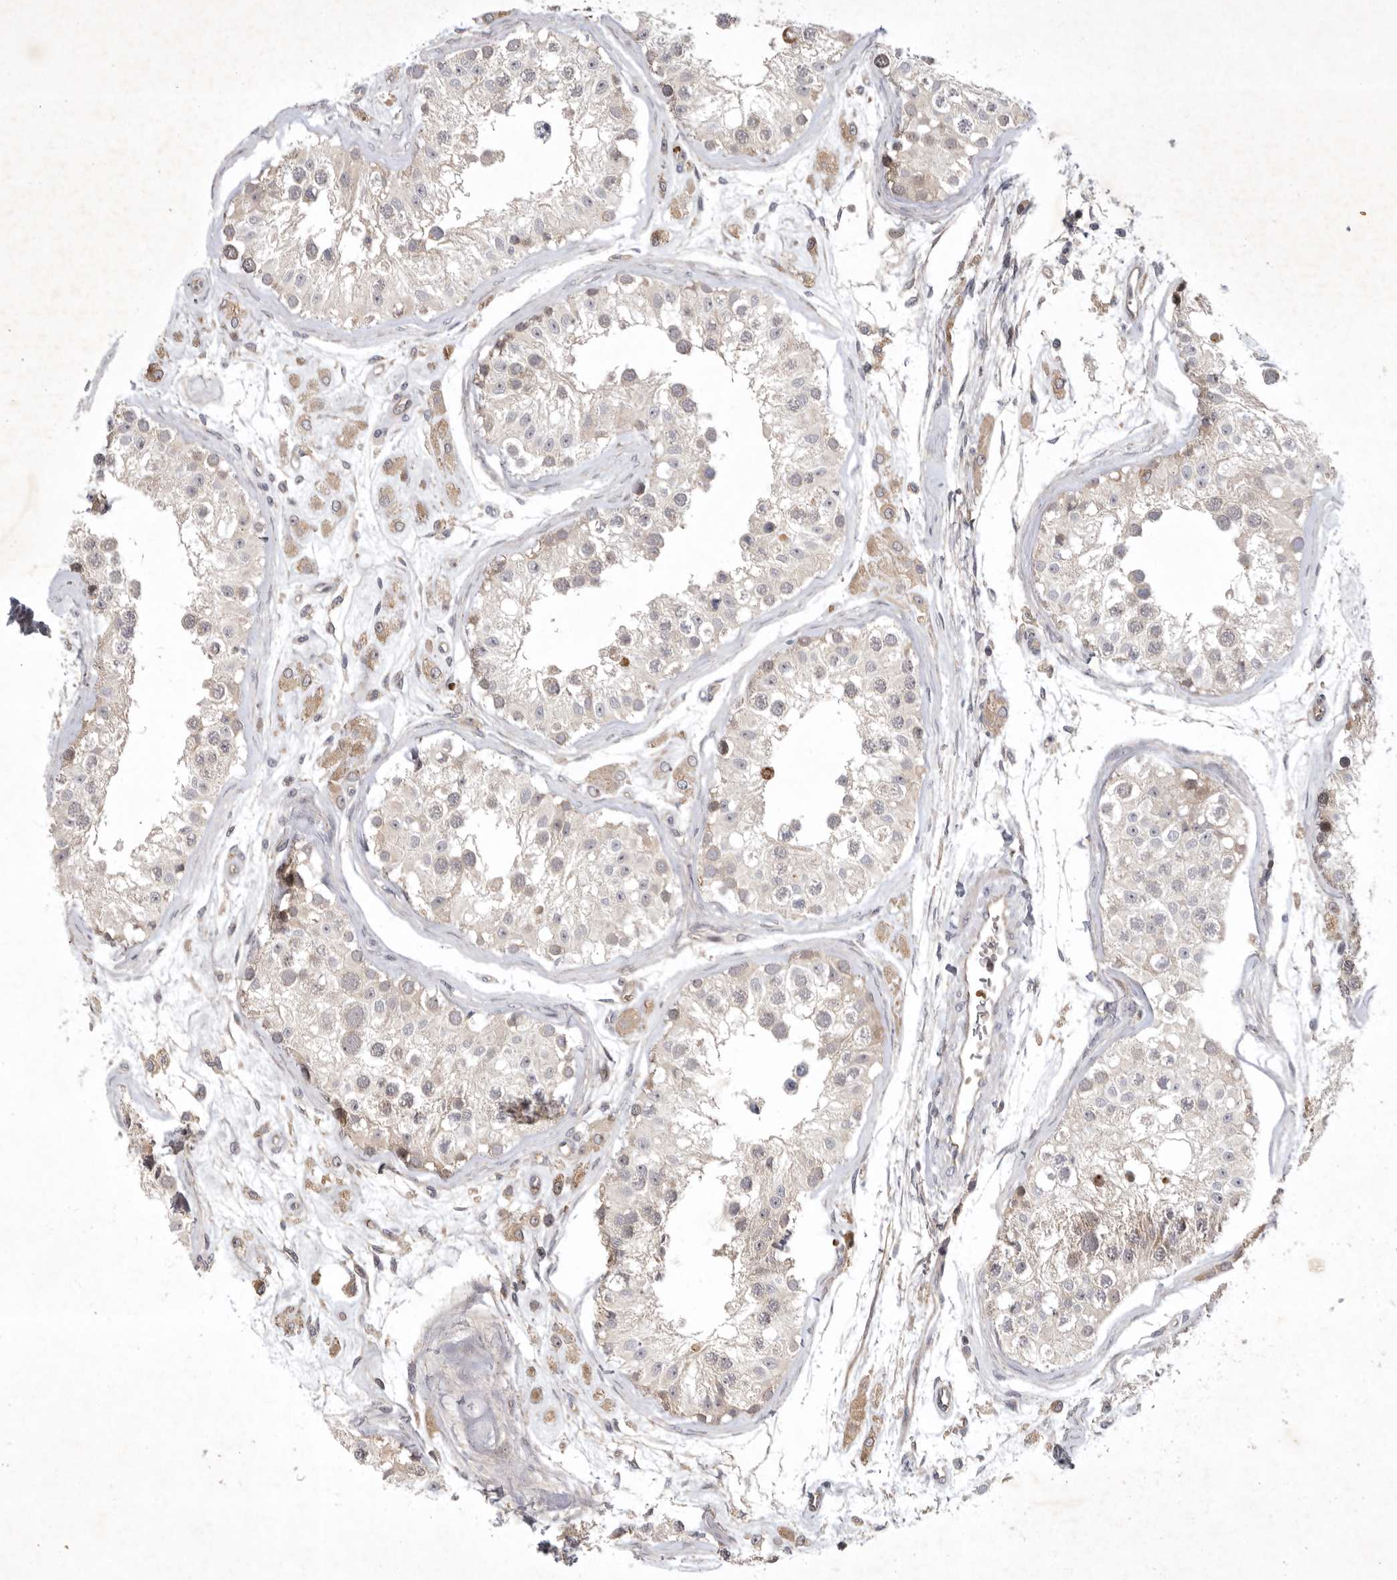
{"staining": {"intensity": "weak", "quantity": "25%-75%", "location": "cytoplasmic/membranous"}, "tissue": "testis", "cell_type": "Cells in seminiferous ducts", "image_type": "normal", "snomed": [{"axis": "morphology", "description": "Normal tissue, NOS"}, {"axis": "morphology", "description": "Adenocarcinoma, metastatic, NOS"}, {"axis": "topography", "description": "Testis"}], "caption": "Normal testis exhibits weak cytoplasmic/membranous staining in approximately 25%-75% of cells in seminiferous ducts, visualized by immunohistochemistry. The staining was performed using DAB (3,3'-diaminobenzidine), with brown indicating positive protein expression. Nuclei are stained blue with hematoxylin.", "gene": "KIF2B", "patient": {"sex": "male", "age": 26}}